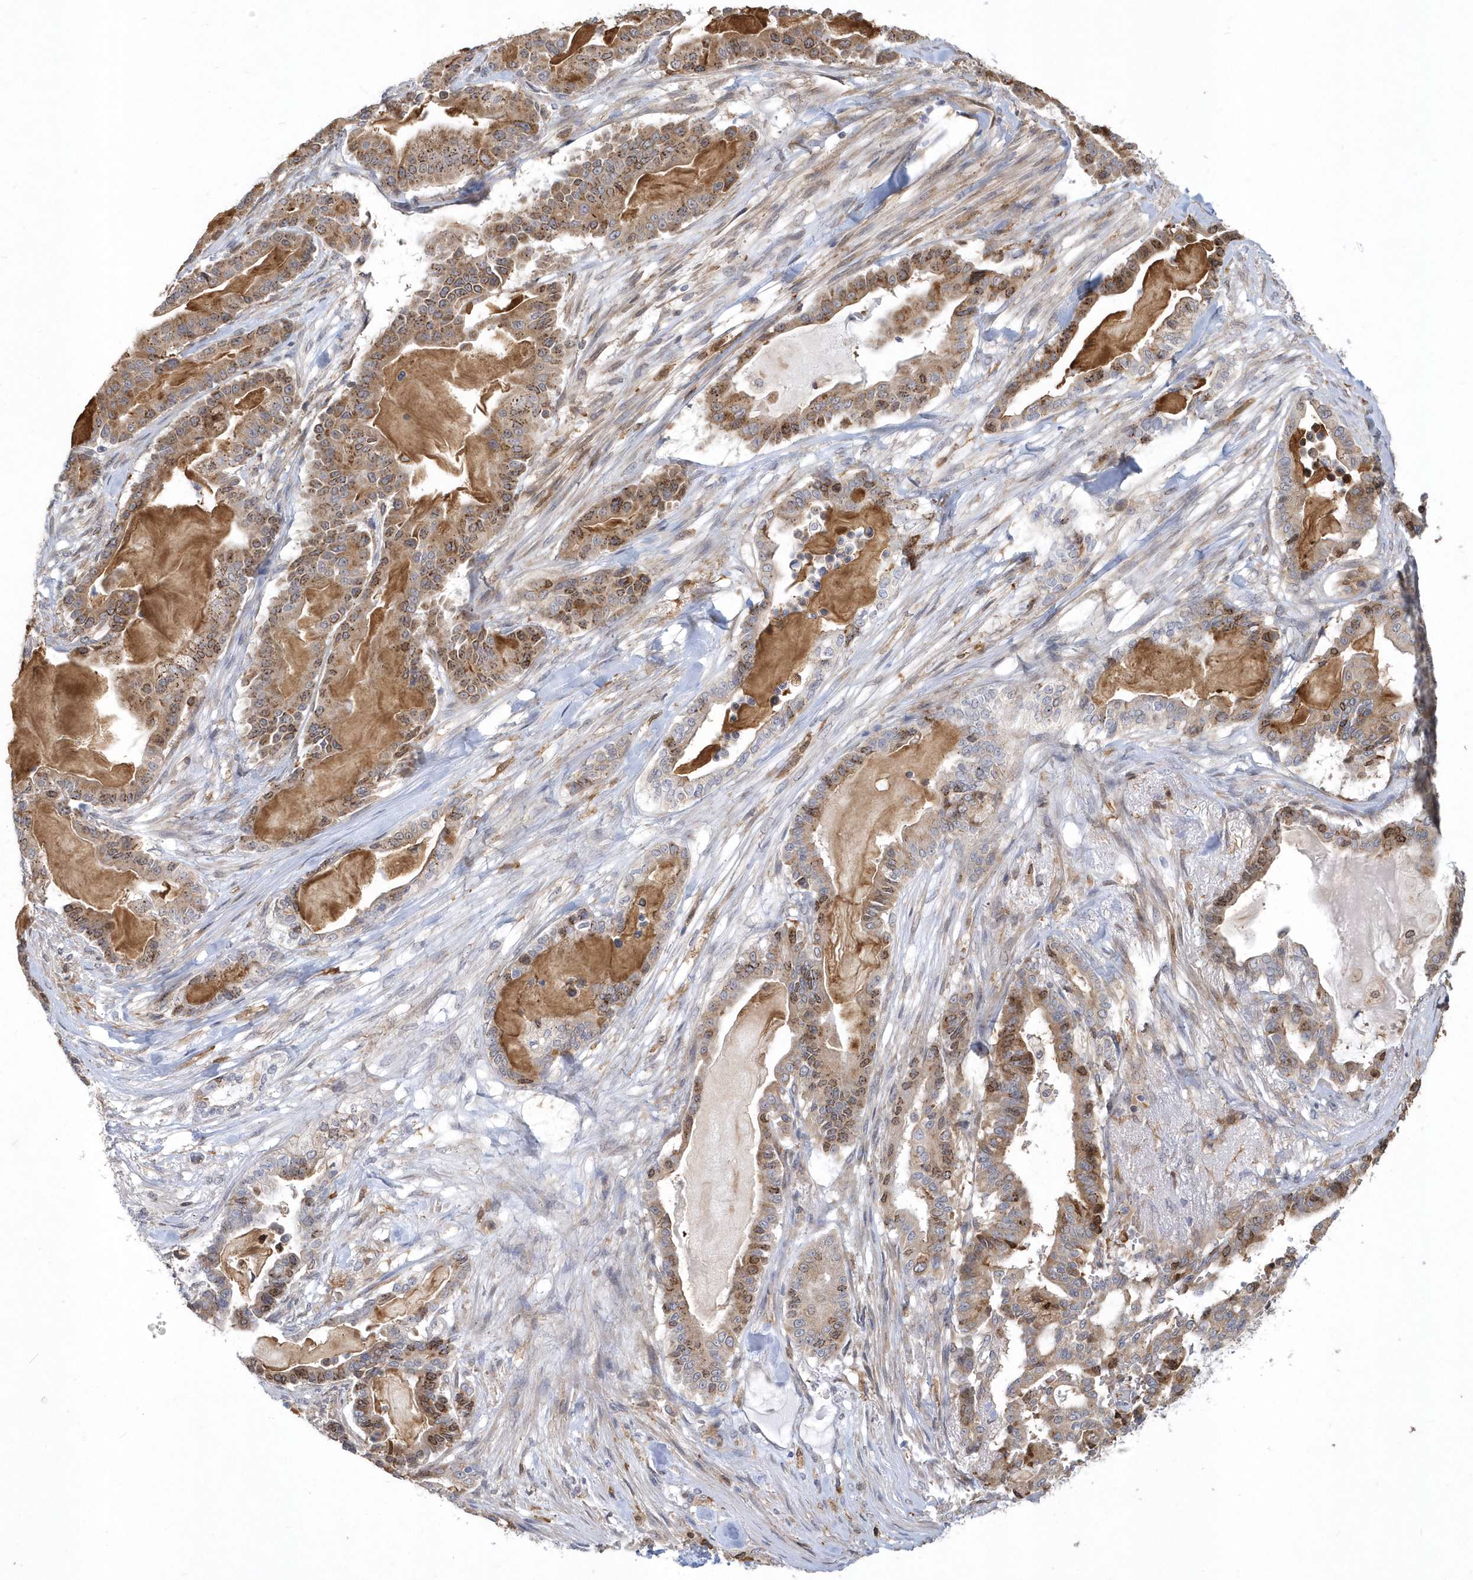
{"staining": {"intensity": "moderate", "quantity": "25%-75%", "location": "cytoplasmic/membranous,nuclear"}, "tissue": "pancreatic cancer", "cell_type": "Tumor cells", "image_type": "cancer", "snomed": [{"axis": "morphology", "description": "Adenocarcinoma, NOS"}, {"axis": "topography", "description": "Pancreas"}], "caption": "Immunohistochemical staining of human pancreatic adenocarcinoma reveals medium levels of moderate cytoplasmic/membranous and nuclear expression in about 25%-75% of tumor cells. (Brightfield microscopy of DAB IHC at high magnification).", "gene": "TSPEAR", "patient": {"sex": "male", "age": 63}}